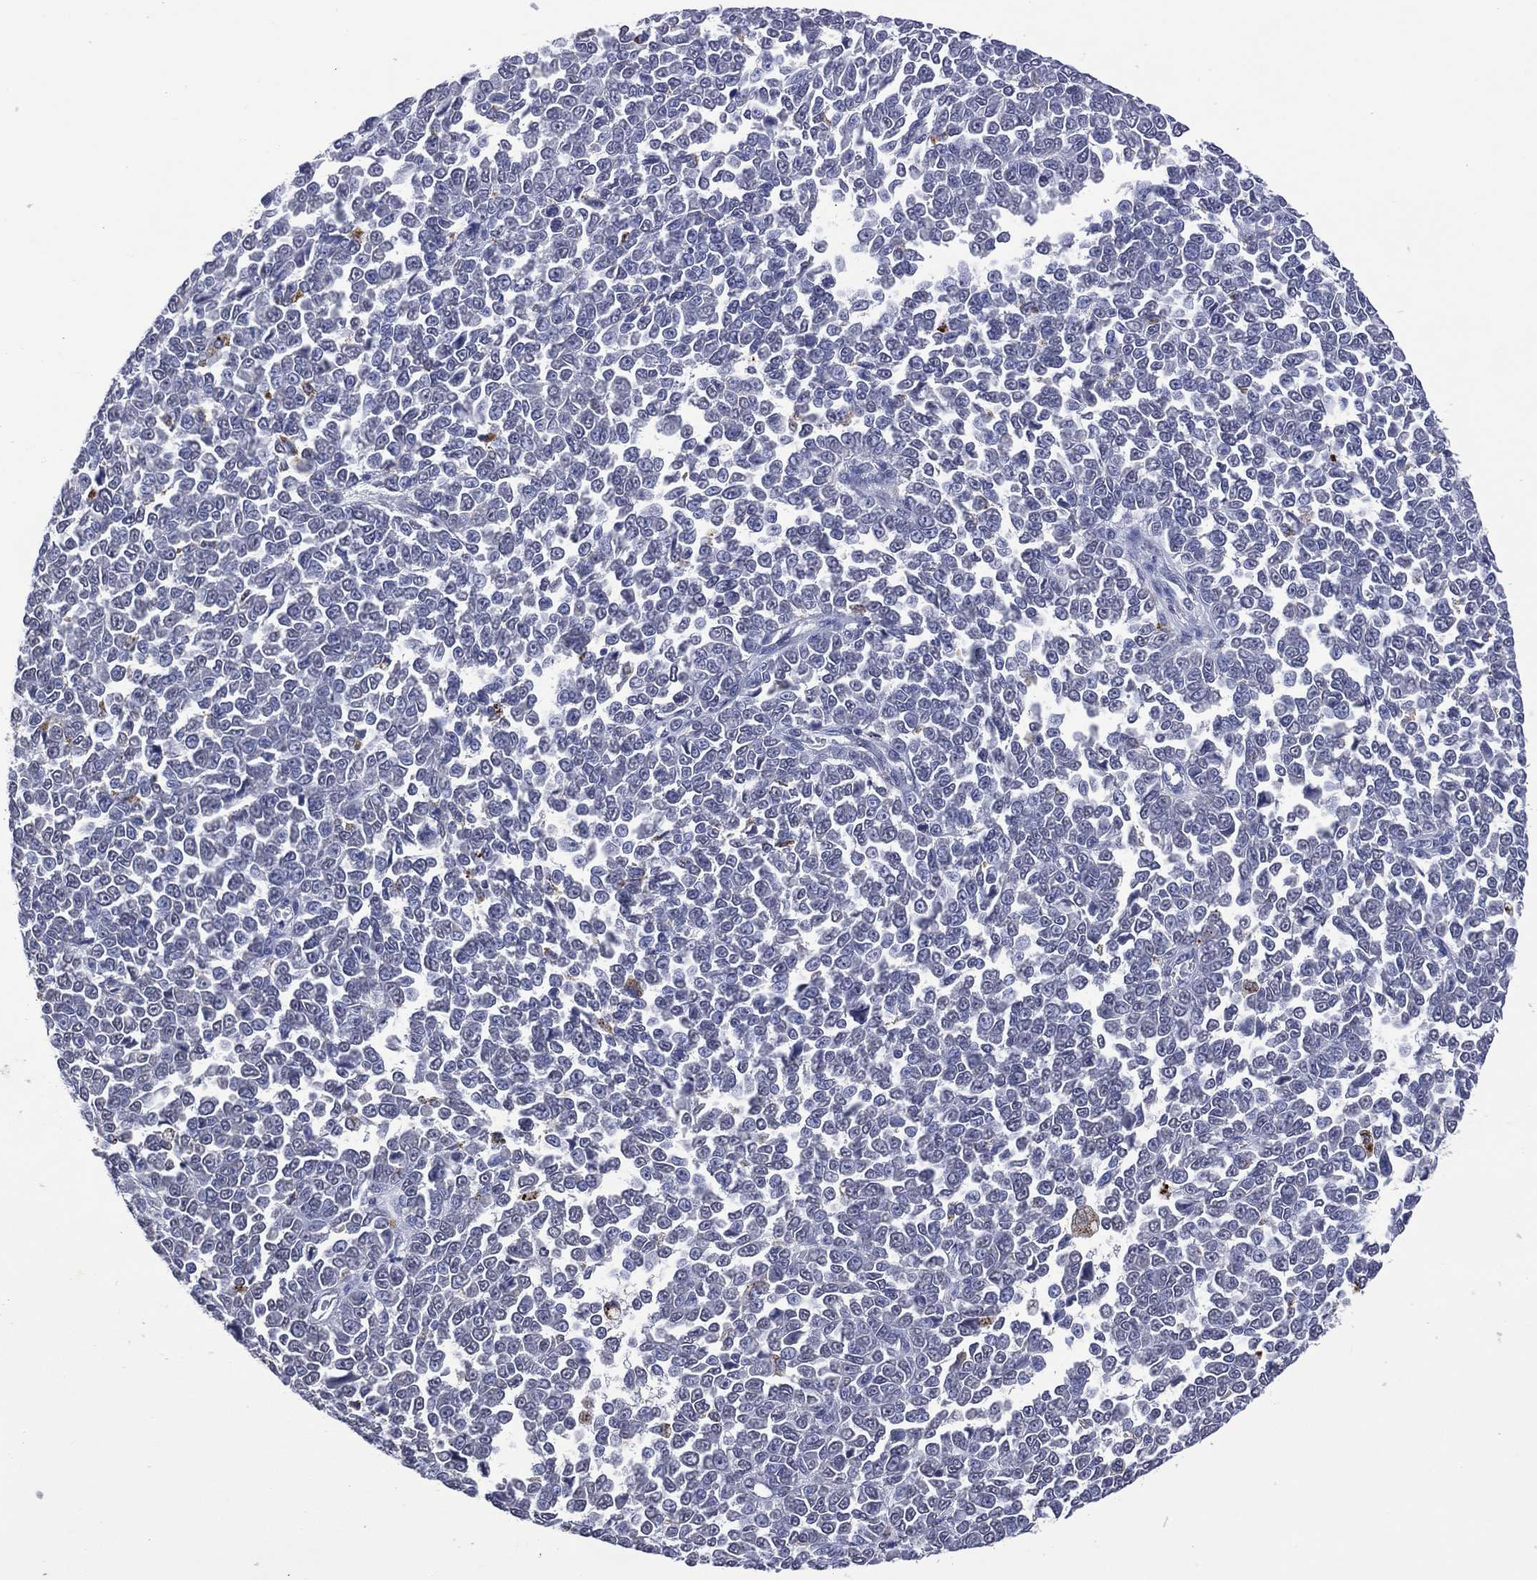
{"staining": {"intensity": "negative", "quantity": "none", "location": "none"}, "tissue": "melanoma", "cell_type": "Tumor cells", "image_type": "cancer", "snomed": [{"axis": "morphology", "description": "Malignant melanoma, NOS"}, {"axis": "topography", "description": "Skin"}], "caption": "DAB immunohistochemical staining of melanoma shows no significant expression in tumor cells. (DAB (3,3'-diaminobenzidine) immunohistochemistry with hematoxylin counter stain).", "gene": "ASB10", "patient": {"sex": "female", "age": 95}}